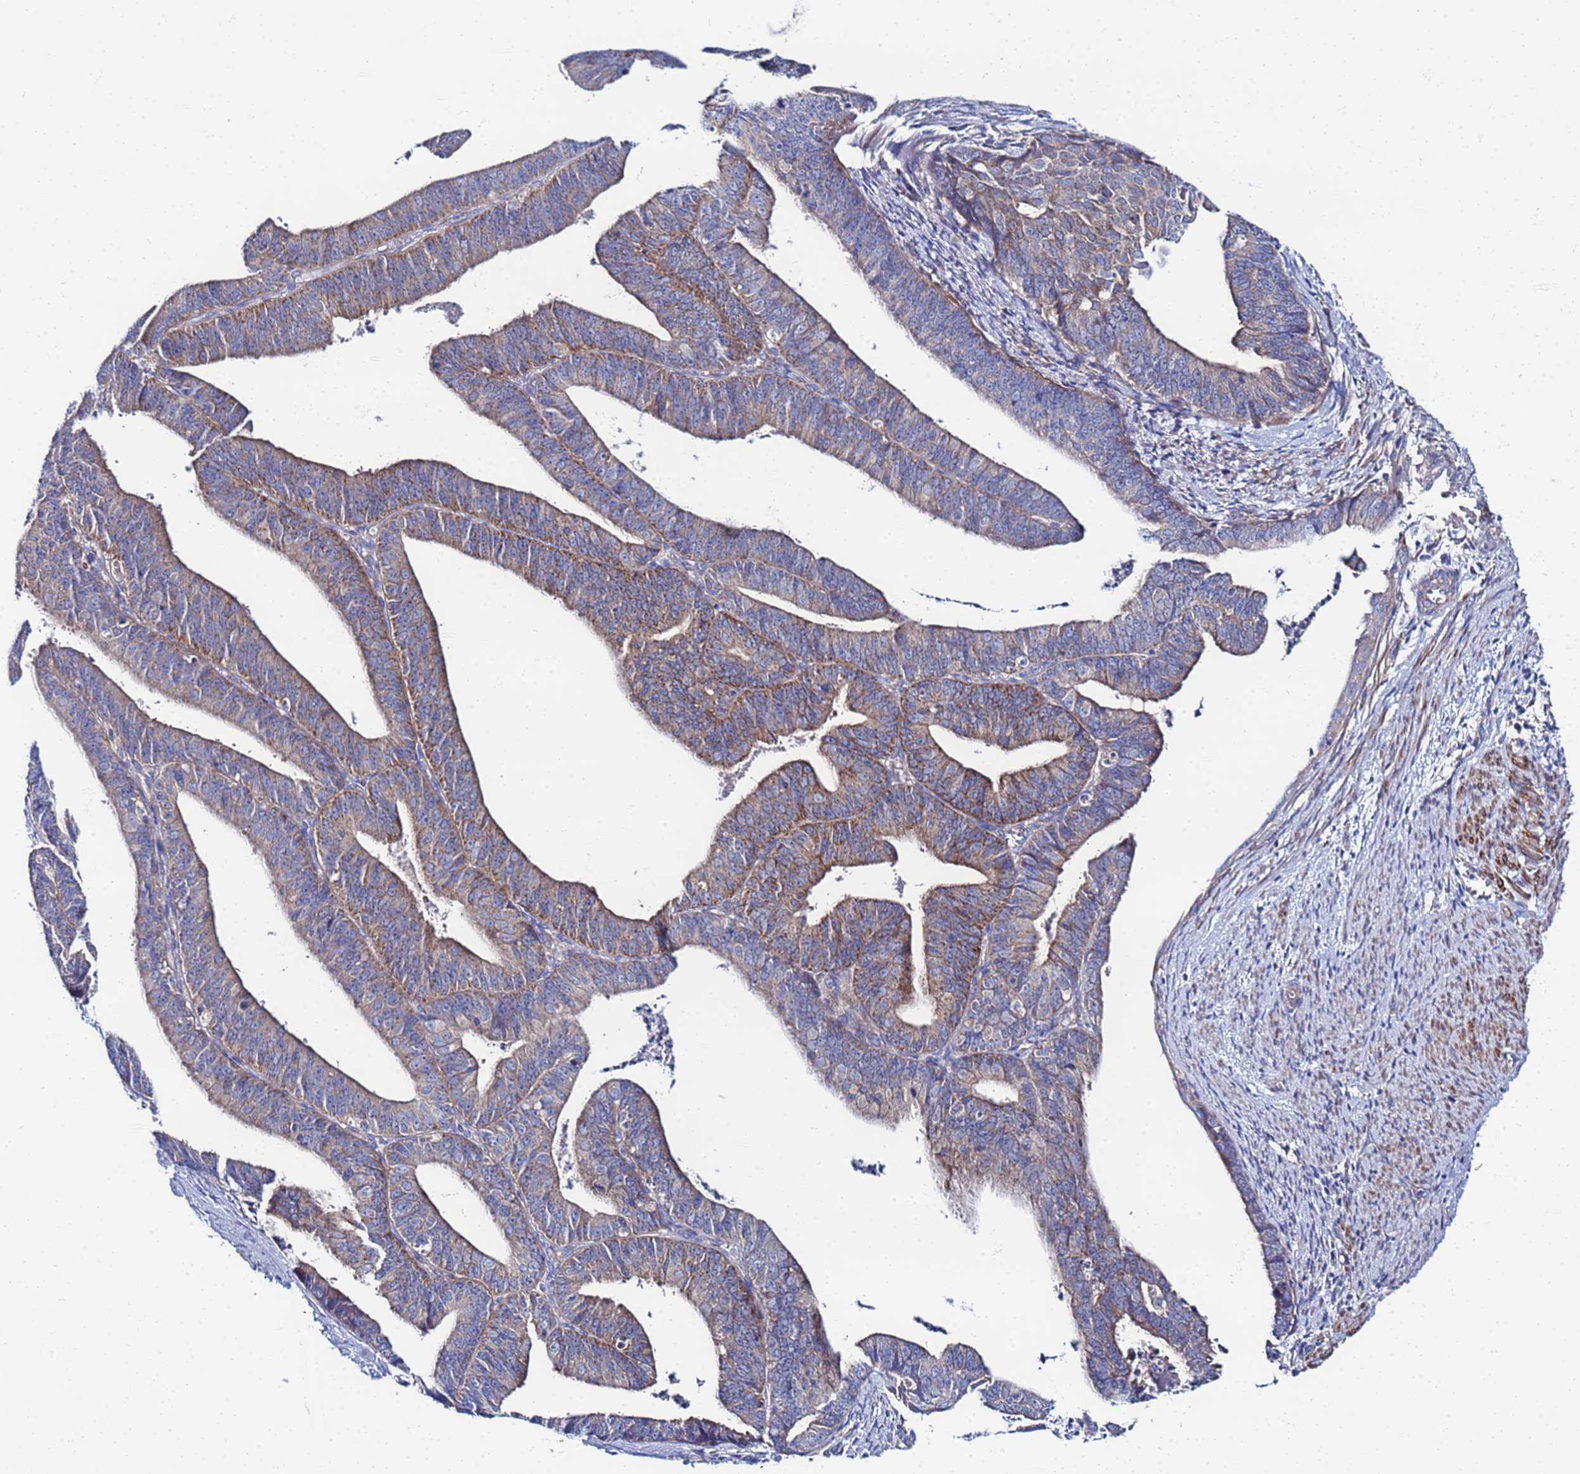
{"staining": {"intensity": "moderate", "quantity": "<25%", "location": "cytoplasmic/membranous"}, "tissue": "endometrial cancer", "cell_type": "Tumor cells", "image_type": "cancer", "snomed": [{"axis": "morphology", "description": "Adenocarcinoma, NOS"}, {"axis": "topography", "description": "Endometrium"}], "caption": "Approximately <25% of tumor cells in endometrial cancer (adenocarcinoma) exhibit moderate cytoplasmic/membranous protein positivity as visualized by brown immunohistochemical staining.", "gene": "FAHD2A", "patient": {"sex": "female", "age": 73}}